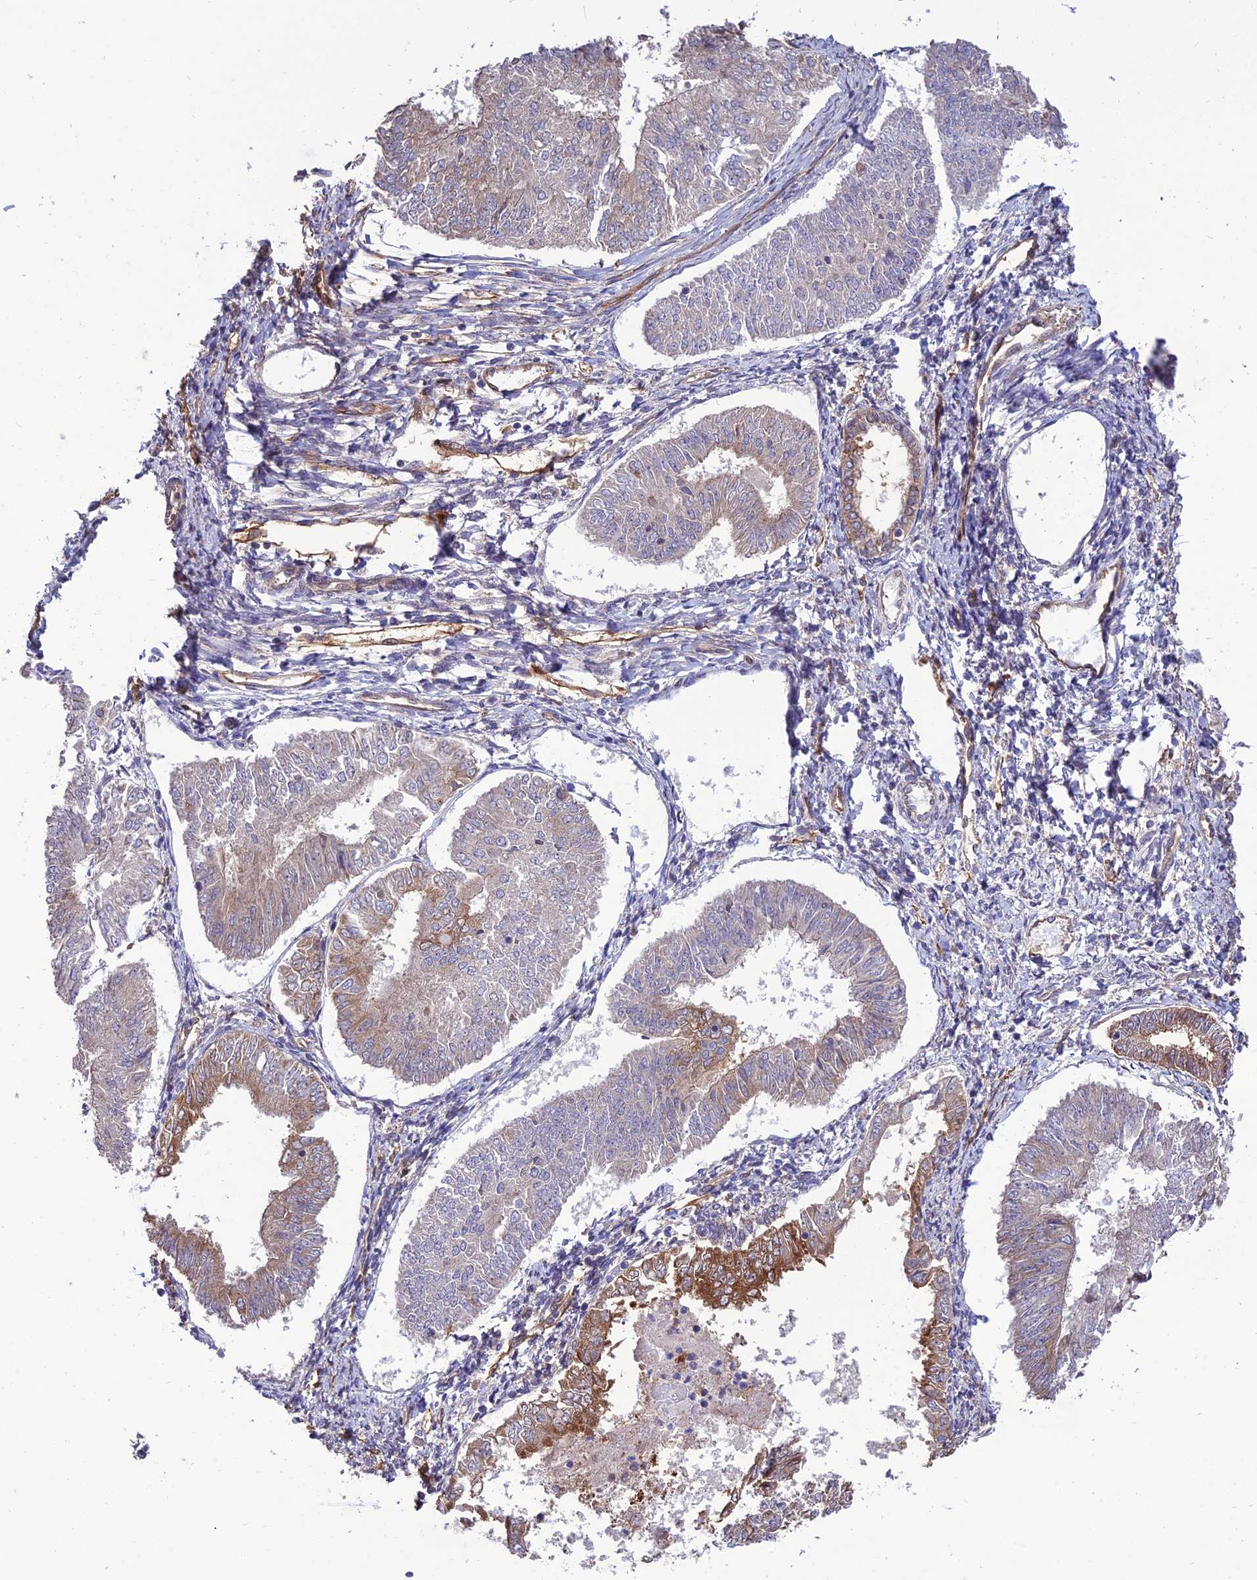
{"staining": {"intensity": "moderate", "quantity": "<25%", "location": "cytoplasmic/membranous"}, "tissue": "endometrial cancer", "cell_type": "Tumor cells", "image_type": "cancer", "snomed": [{"axis": "morphology", "description": "Adenocarcinoma, NOS"}, {"axis": "topography", "description": "Endometrium"}], "caption": "About <25% of tumor cells in endometrial cancer (adenocarcinoma) demonstrate moderate cytoplasmic/membranous protein expression as visualized by brown immunohistochemical staining.", "gene": "CRTAP", "patient": {"sex": "female", "age": 58}}